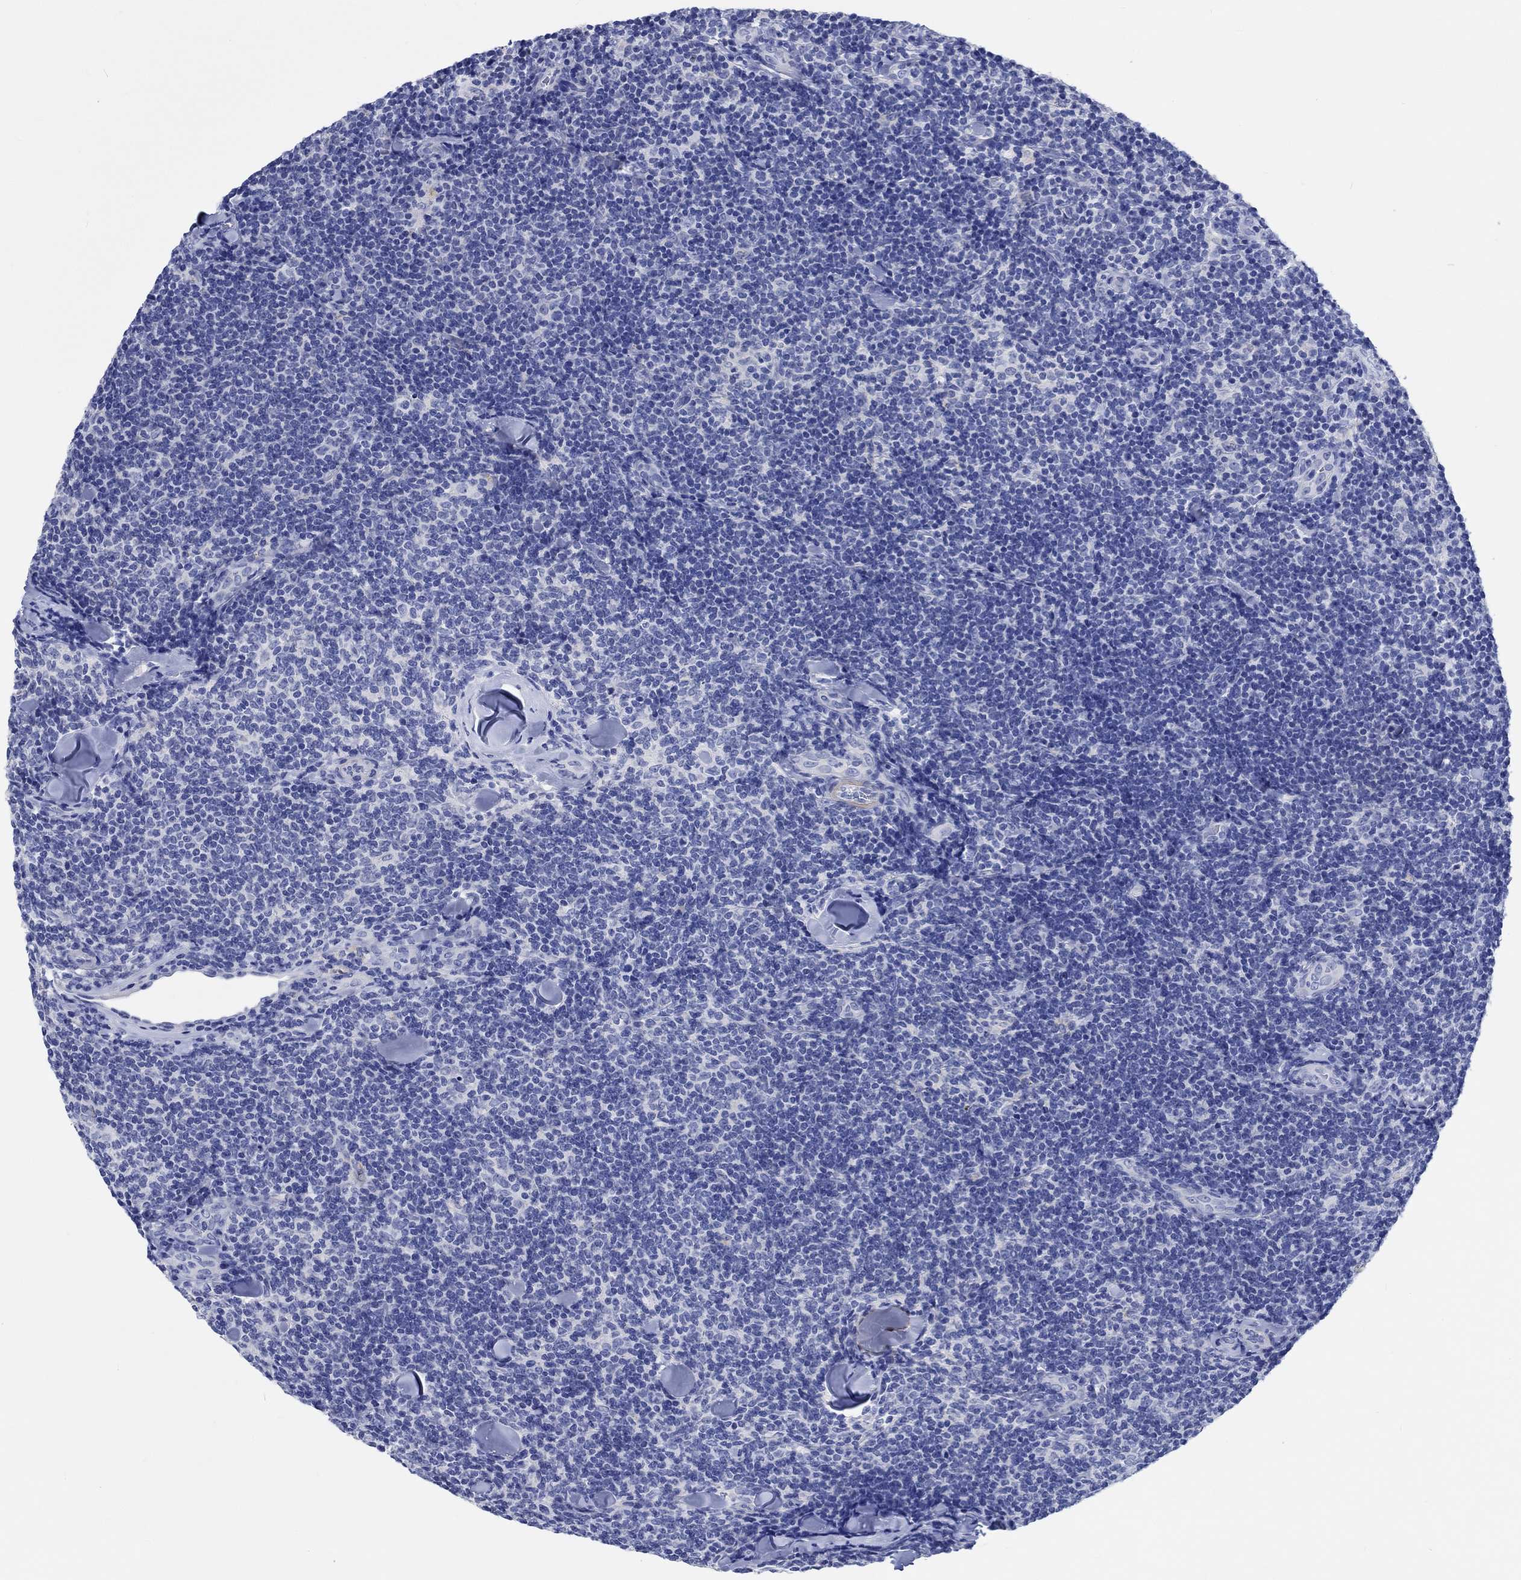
{"staining": {"intensity": "negative", "quantity": "none", "location": "none"}, "tissue": "lymphoma", "cell_type": "Tumor cells", "image_type": "cancer", "snomed": [{"axis": "morphology", "description": "Malignant lymphoma, non-Hodgkin's type, Low grade"}, {"axis": "topography", "description": "Lymph node"}], "caption": "Tumor cells are negative for protein expression in human lymphoma. (DAB (3,3'-diaminobenzidine) immunohistochemistry with hematoxylin counter stain).", "gene": "SHISA4", "patient": {"sex": "female", "age": 56}}